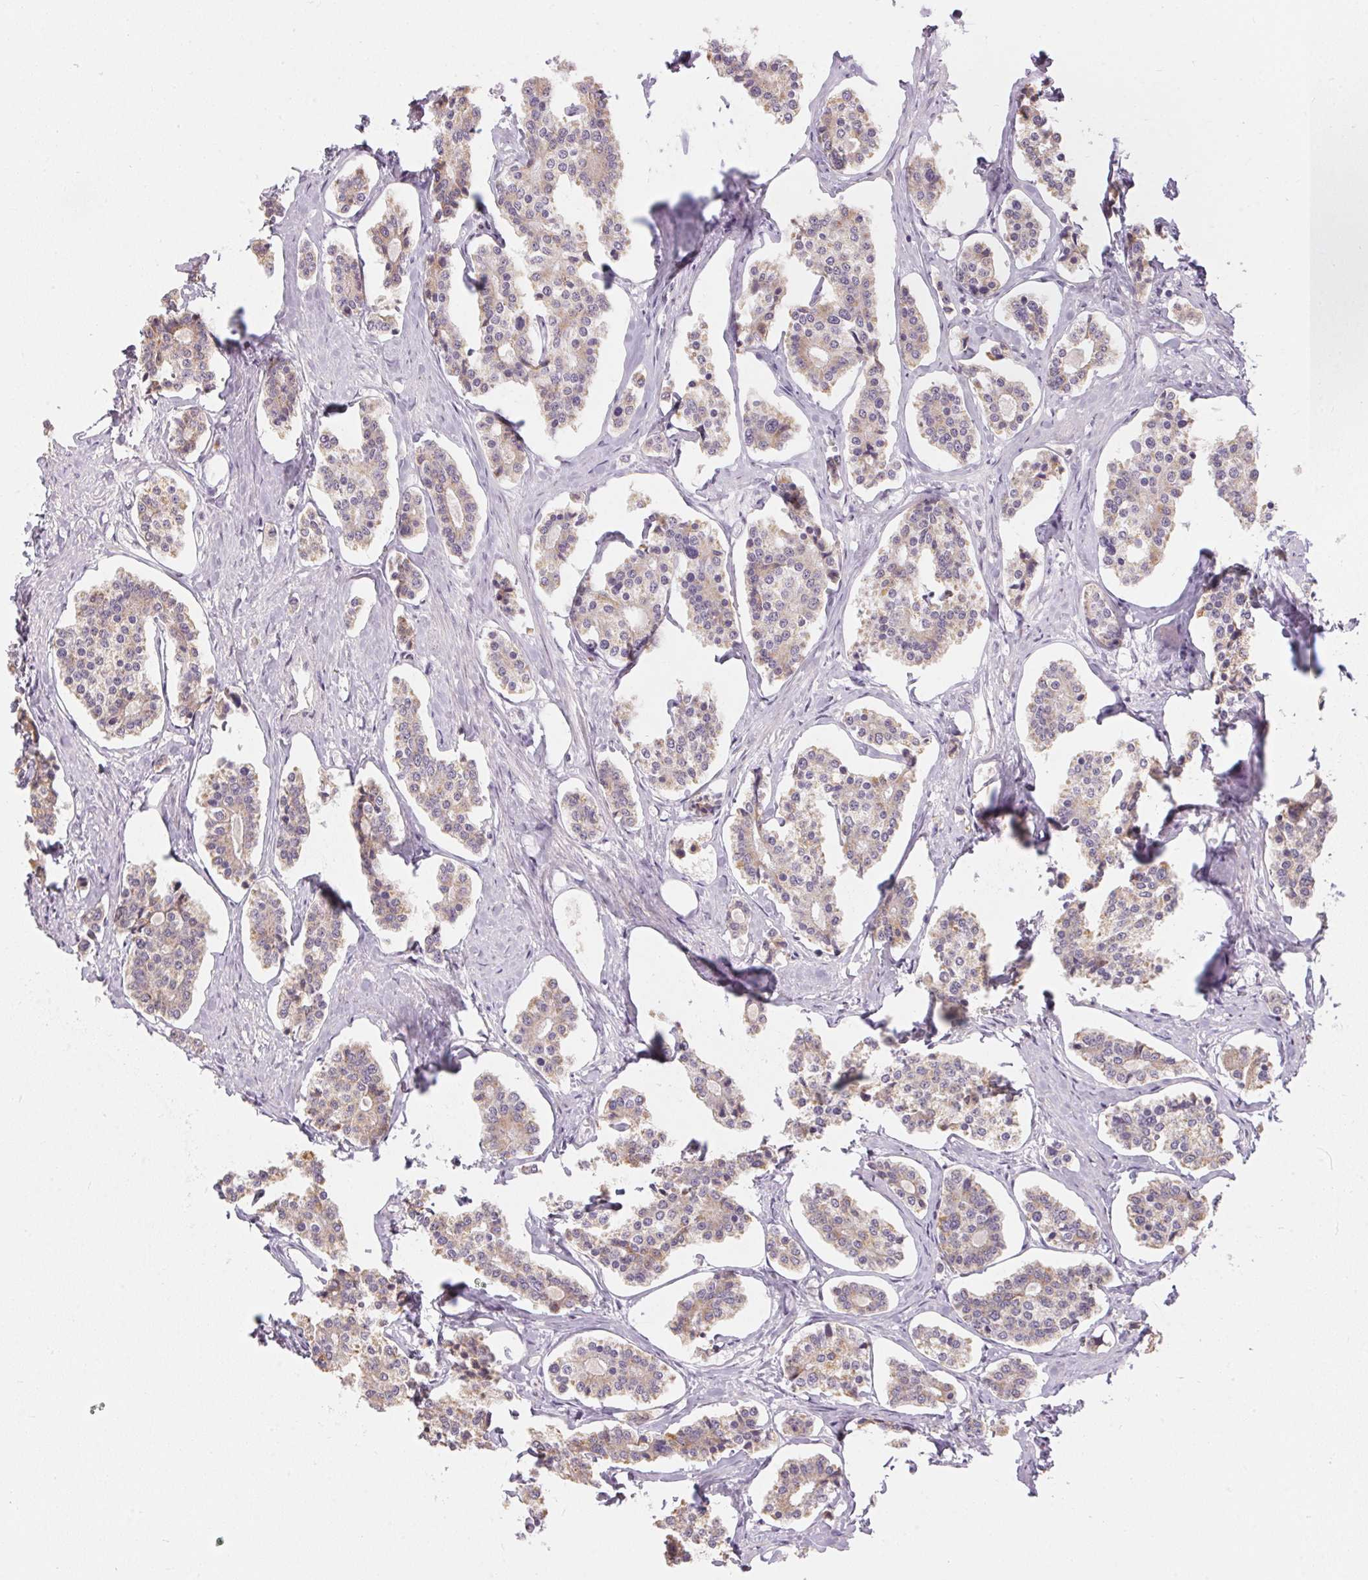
{"staining": {"intensity": "weak", "quantity": ">75%", "location": "cytoplasmic/membranous"}, "tissue": "carcinoid", "cell_type": "Tumor cells", "image_type": "cancer", "snomed": [{"axis": "morphology", "description": "Carcinoid, malignant, NOS"}, {"axis": "topography", "description": "Small intestine"}], "caption": "Protein staining of carcinoid (malignant) tissue demonstrates weak cytoplasmic/membranous expression in approximately >75% of tumor cells. (Brightfield microscopy of DAB IHC at high magnification).", "gene": "GDAP1L1", "patient": {"sex": "female", "age": 65}}